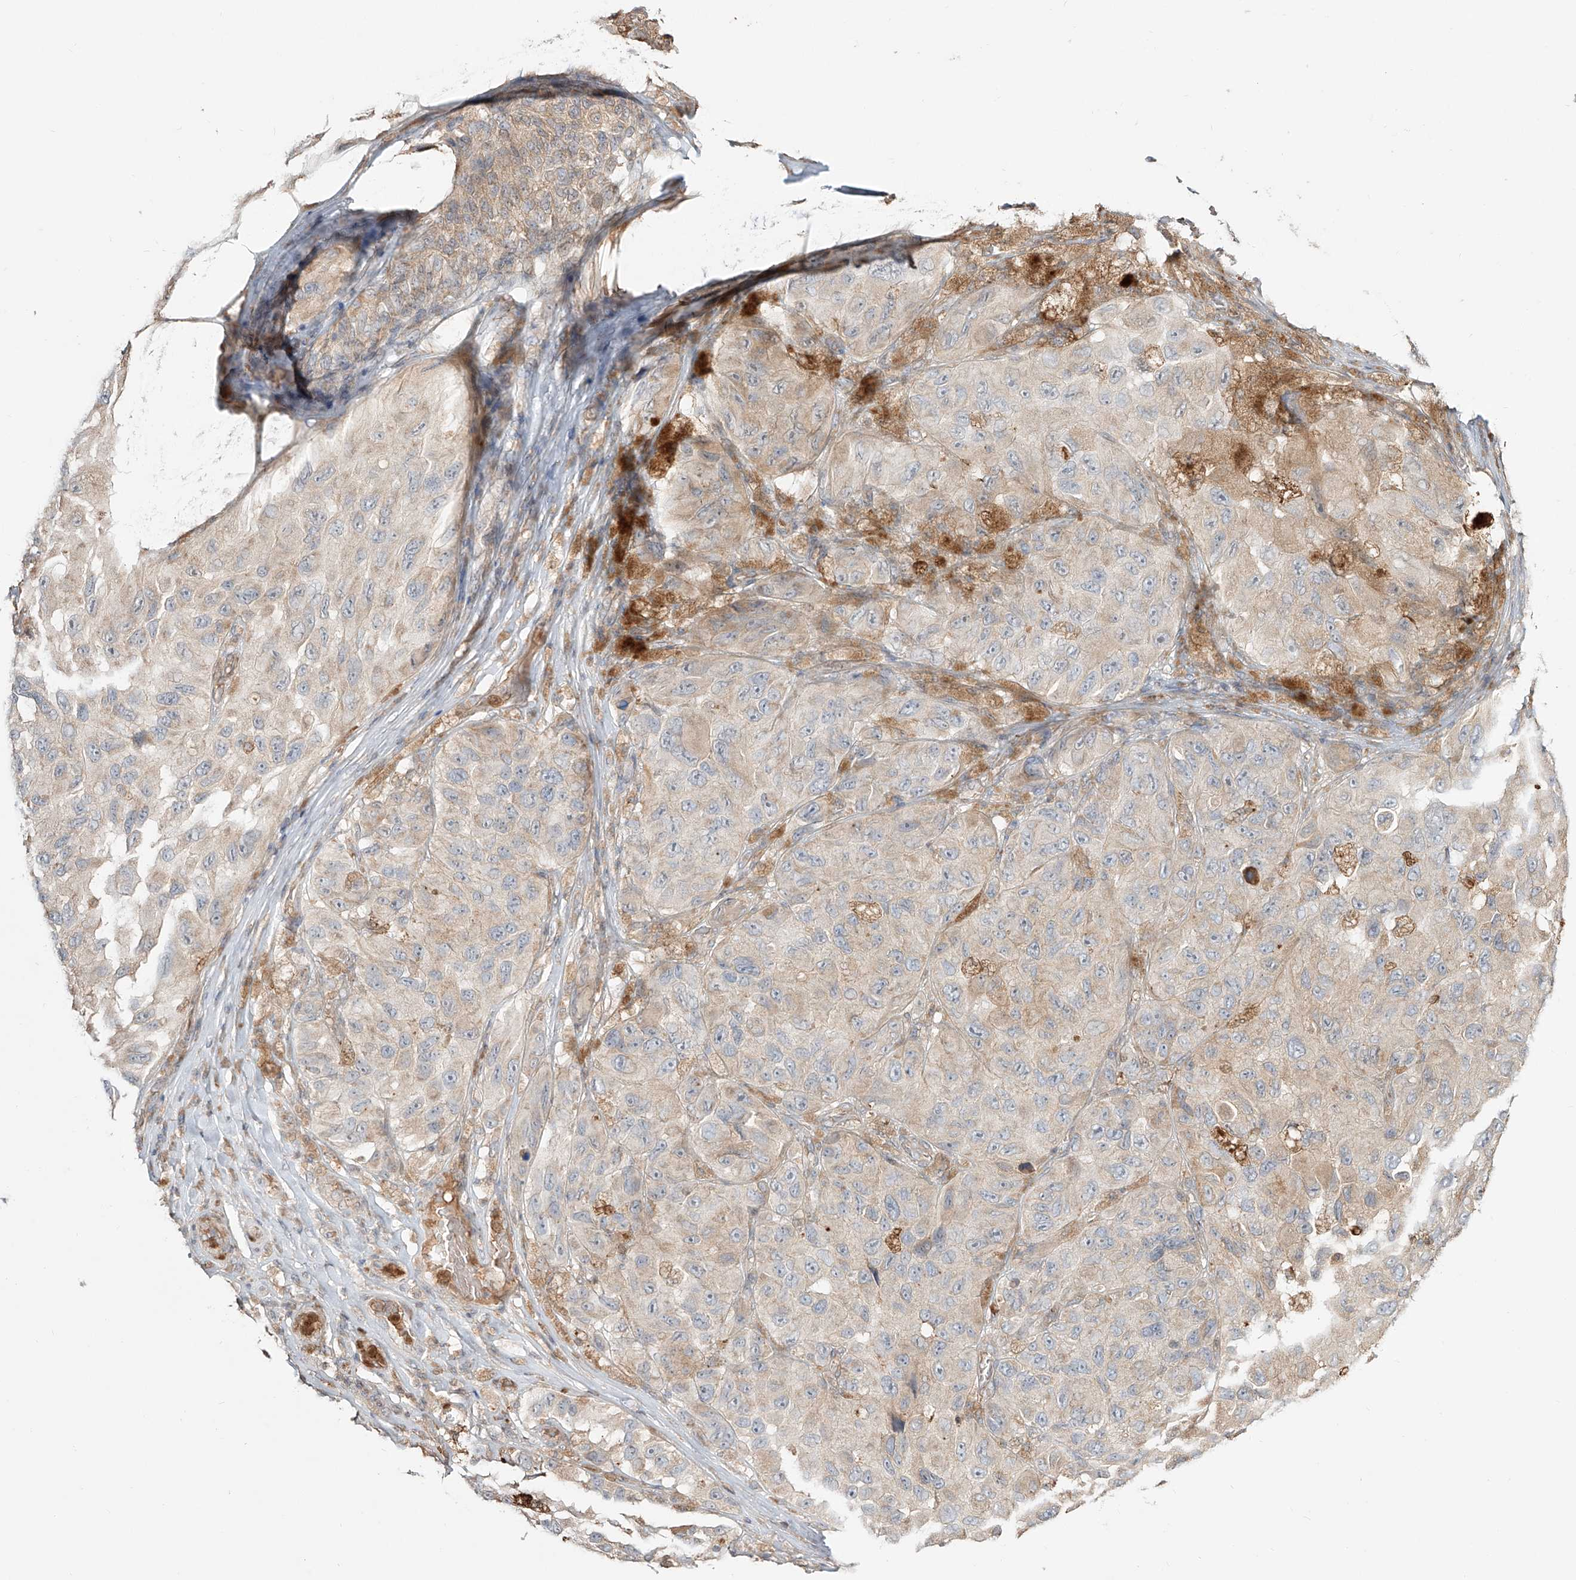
{"staining": {"intensity": "moderate", "quantity": "<25%", "location": "cytoplasmic/membranous"}, "tissue": "melanoma", "cell_type": "Tumor cells", "image_type": "cancer", "snomed": [{"axis": "morphology", "description": "Malignant melanoma, NOS"}, {"axis": "topography", "description": "Skin"}], "caption": "Human melanoma stained with a protein marker shows moderate staining in tumor cells.", "gene": "ERO1A", "patient": {"sex": "female", "age": 73}}